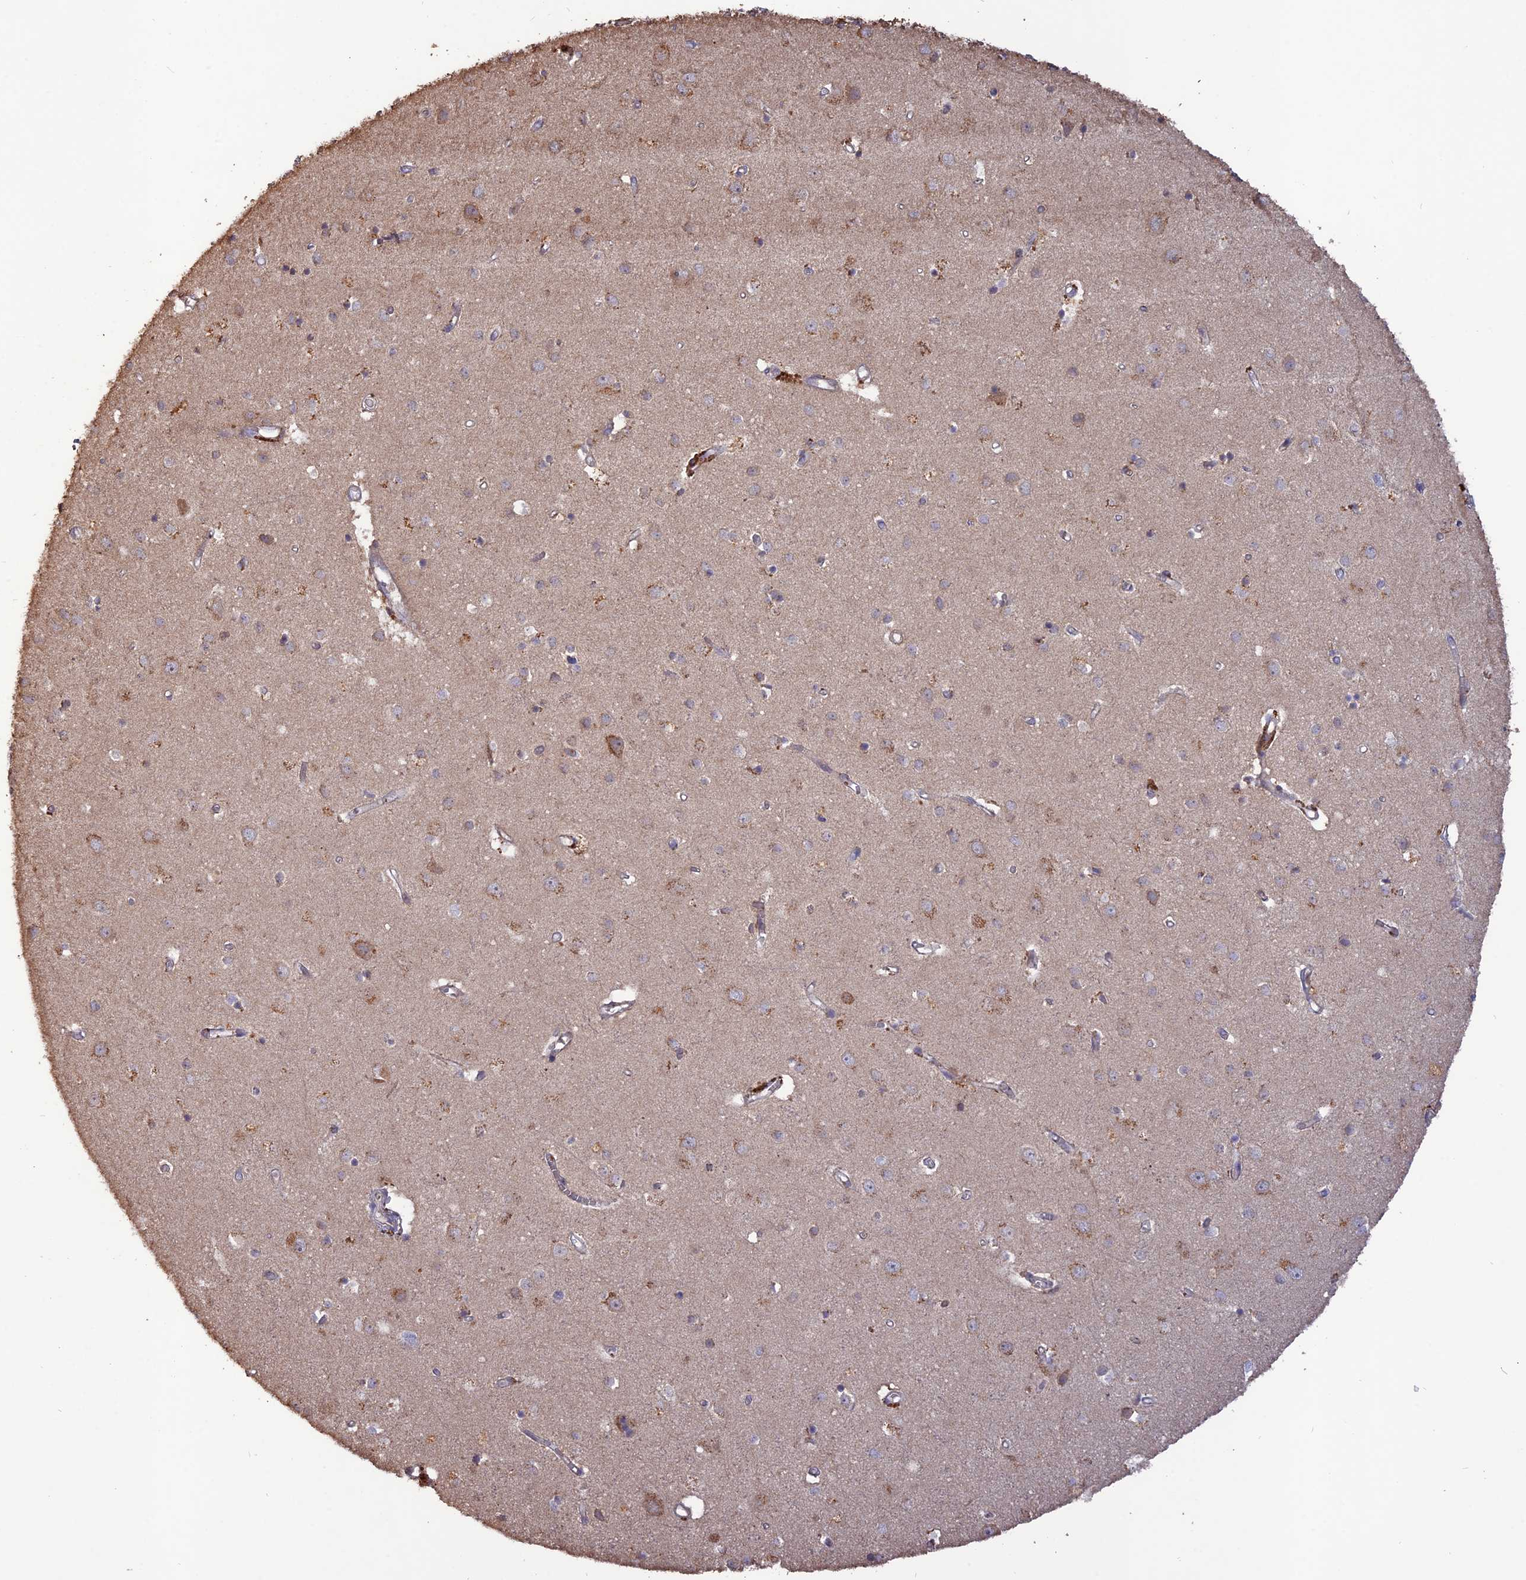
{"staining": {"intensity": "negative", "quantity": "none", "location": "none"}, "tissue": "cerebral cortex", "cell_type": "Endothelial cells", "image_type": "normal", "snomed": [{"axis": "morphology", "description": "Normal tissue, NOS"}, {"axis": "topography", "description": "Cerebral cortex"}], "caption": "Human cerebral cortex stained for a protein using IHC displays no positivity in endothelial cells.", "gene": "LAYN", "patient": {"sex": "female", "age": 64}}